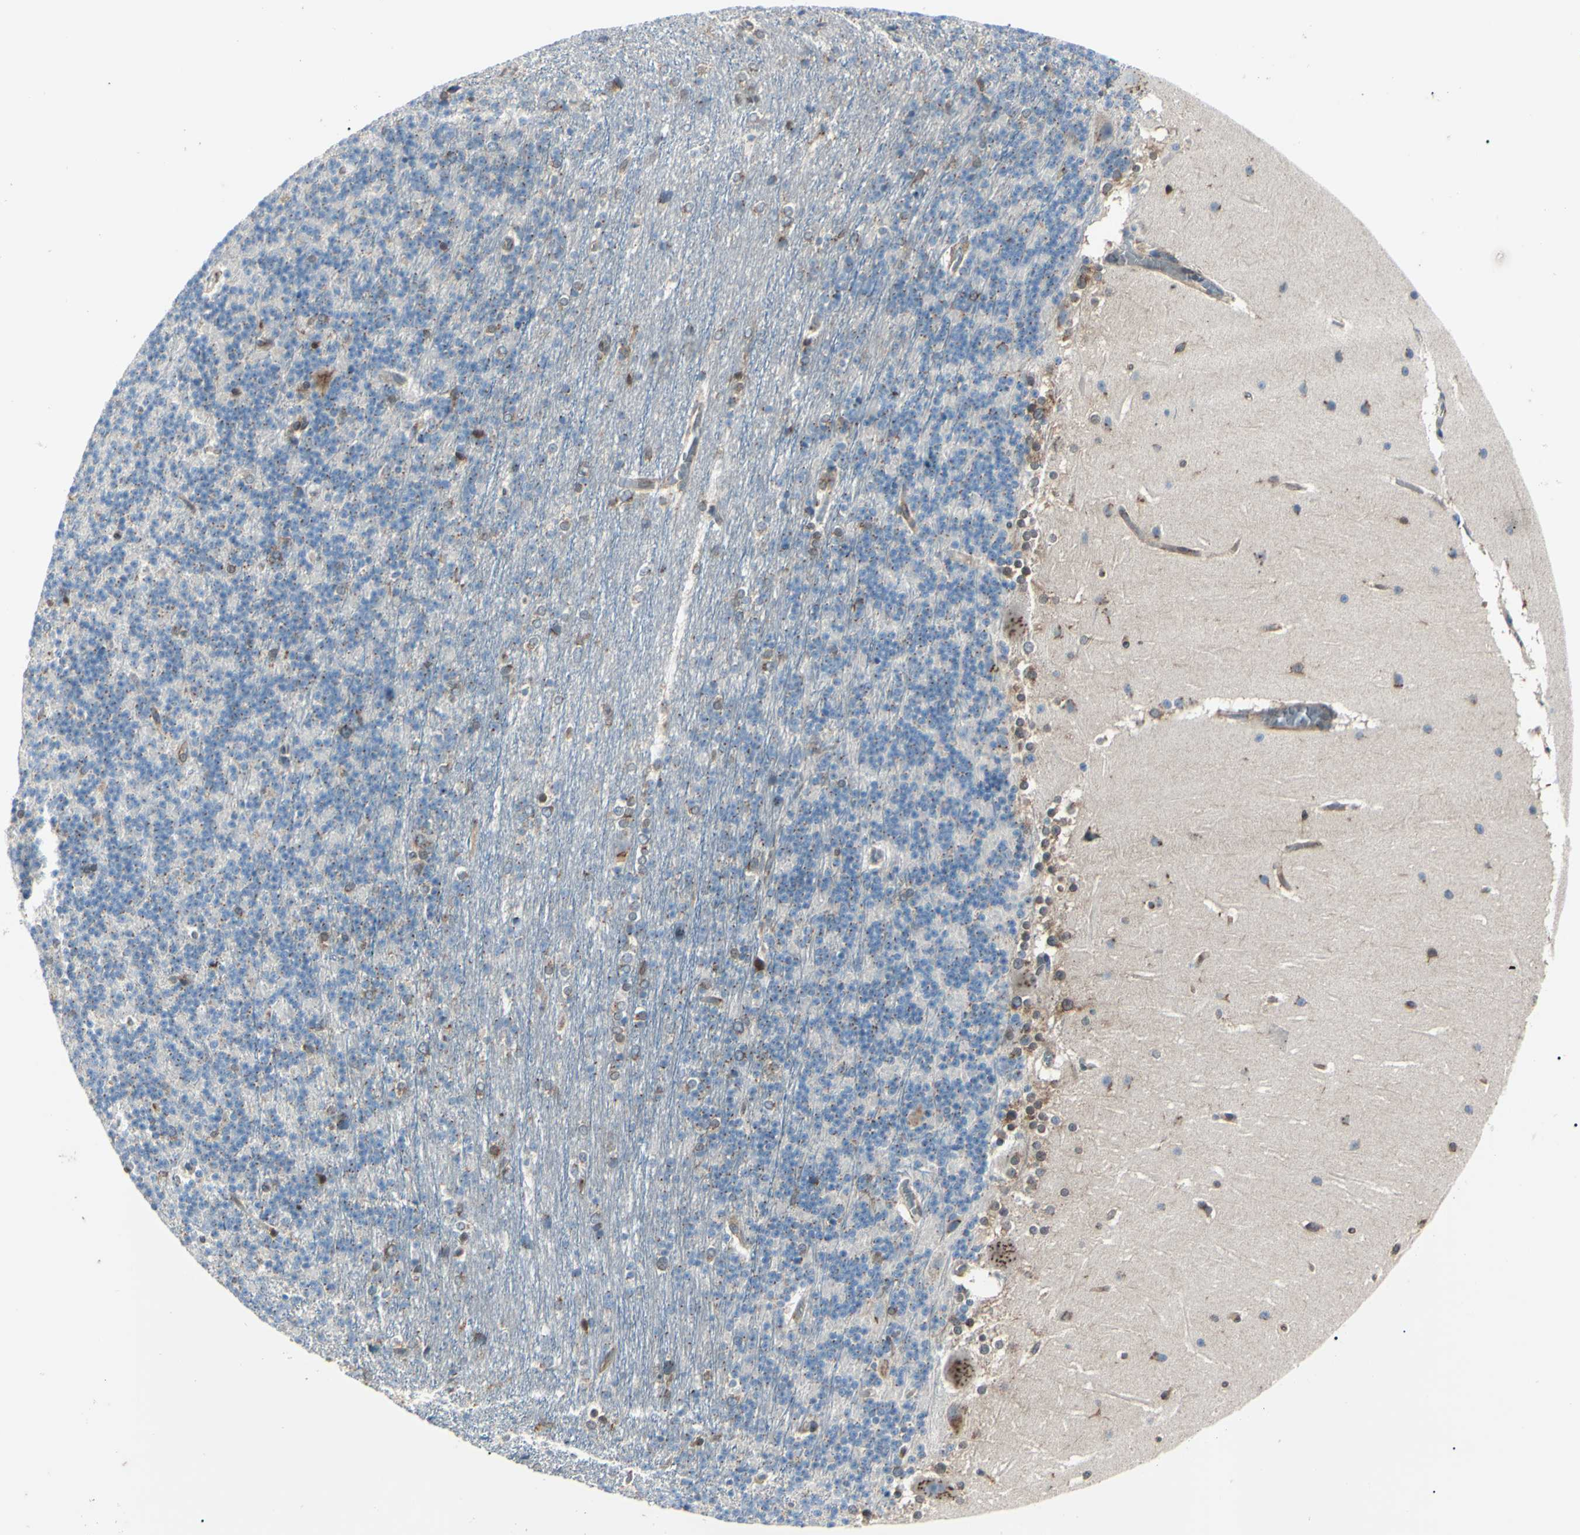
{"staining": {"intensity": "negative", "quantity": "none", "location": "none"}, "tissue": "cerebellum", "cell_type": "Cells in granular layer", "image_type": "normal", "snomed": [{"axis": "morphology", "description": "Normal tissue, NOS"}, {"axis": "topography", "description": "Cerebellum"}], "caption": "IHC photomicrograph of benign cerebellum stained for a protein (brown), which reveals no staining in cells in granular layer. (Stains: DAB immunohistochemistry with hematoxylin counter stain, Microscopy: brightfield microscopy at high magnification).", "gene": "MAPRE1", "patient": {"sex": "female", "age": 19}}